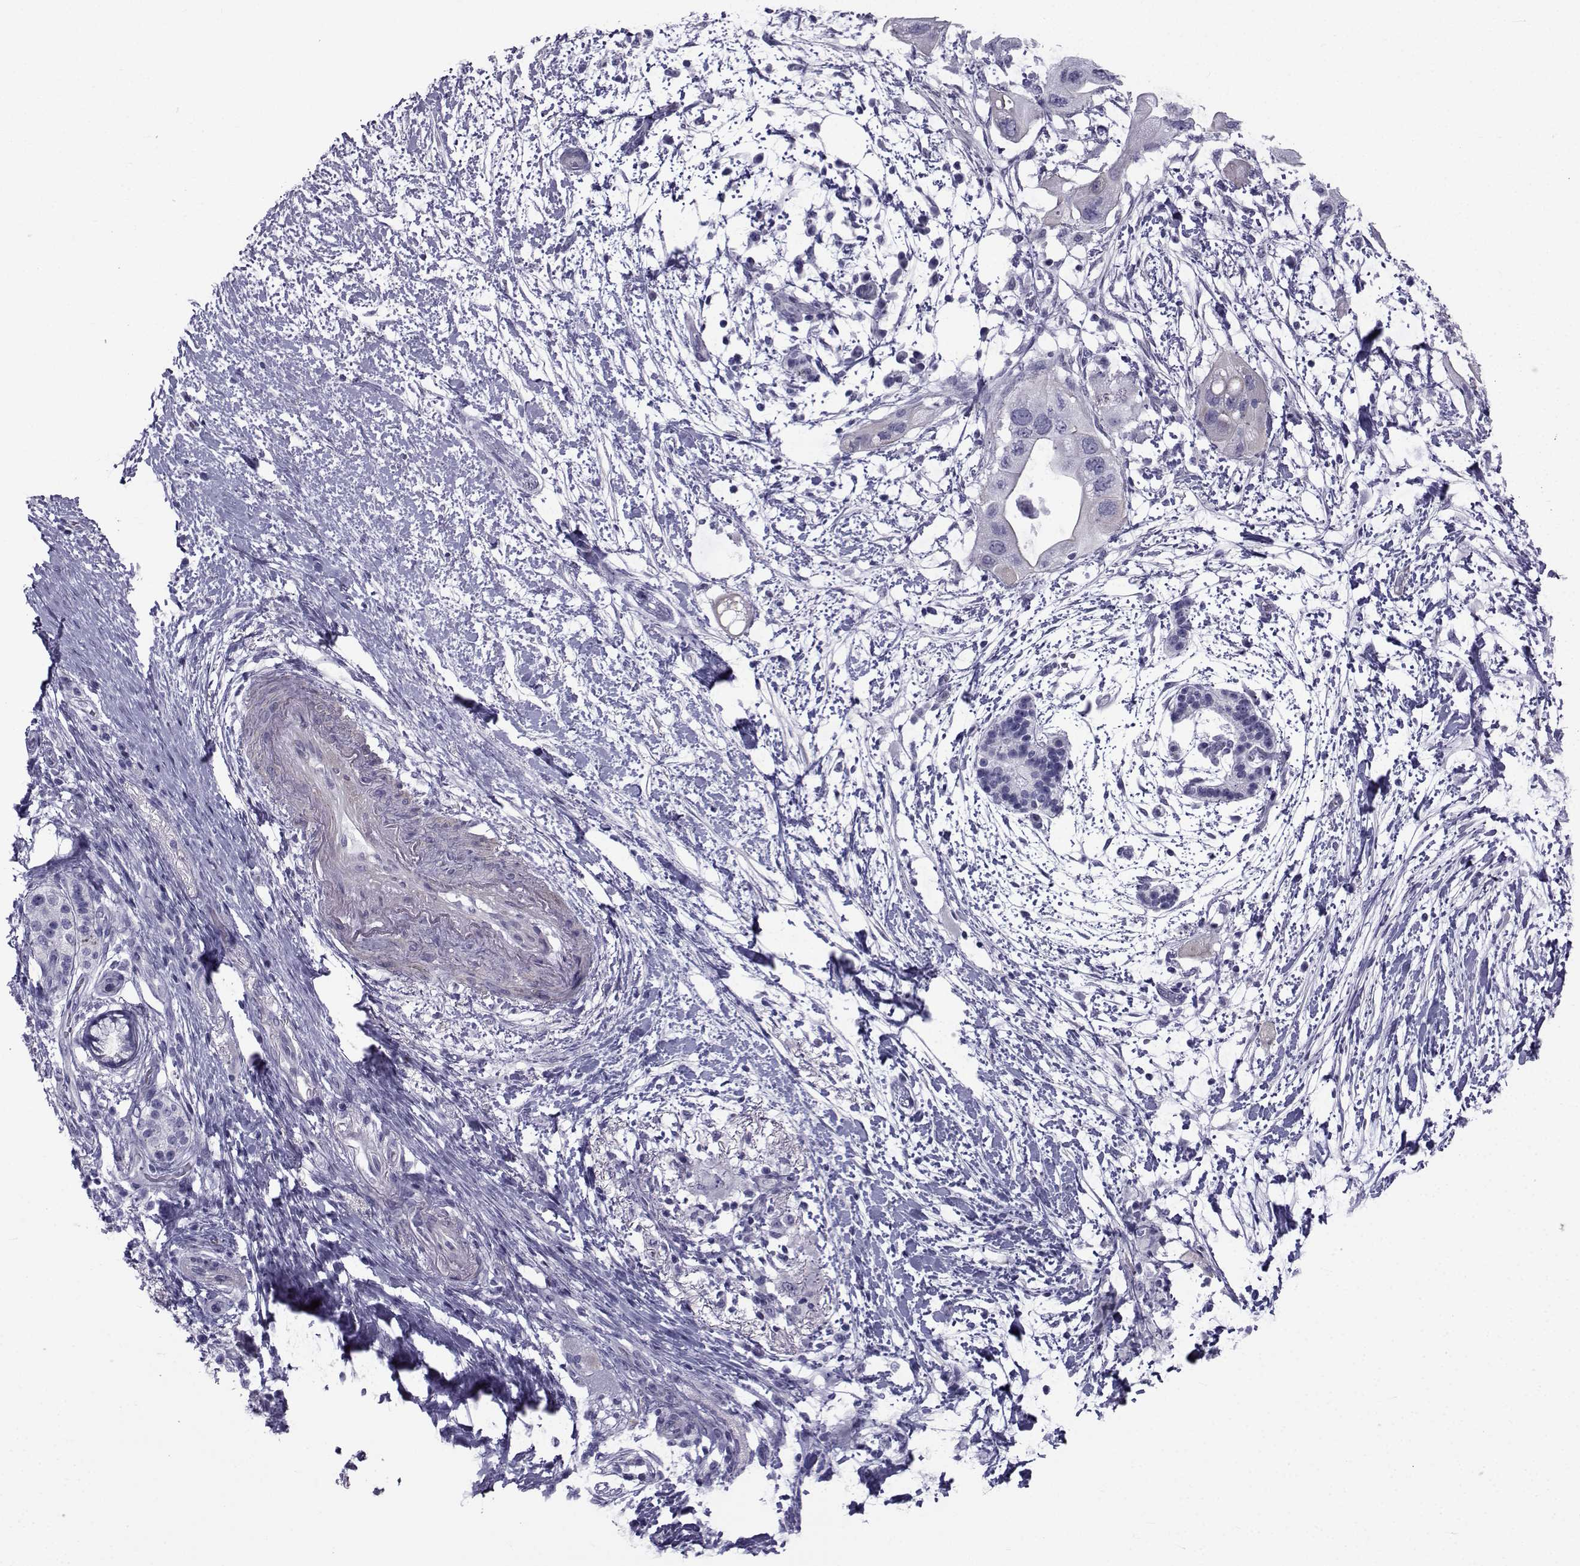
{"staining": {"intensity": "negative", "quantity": "none", "location": "none"}, "tissue": "pancreatic cancer", "cell_type": "Tumor cells", "image_type": "cancer", "snomed": [{"axis": "morphology", "description": "Adenocarcinoma, NOS"}, {"axis": "topography", "description": "Pancreas"}], "caption": "There is no significant staining in tumor cells of pancreatic adenocarcinoma. (Stains: DAB (3,3'-diaminobenzidine) immunohistochemistry with hematoxylin counter stain, Microscopy: brightfield microscopy at high magnification).", "gene": "SPANXD", "patient": {"sex": "female", "age": 72}}